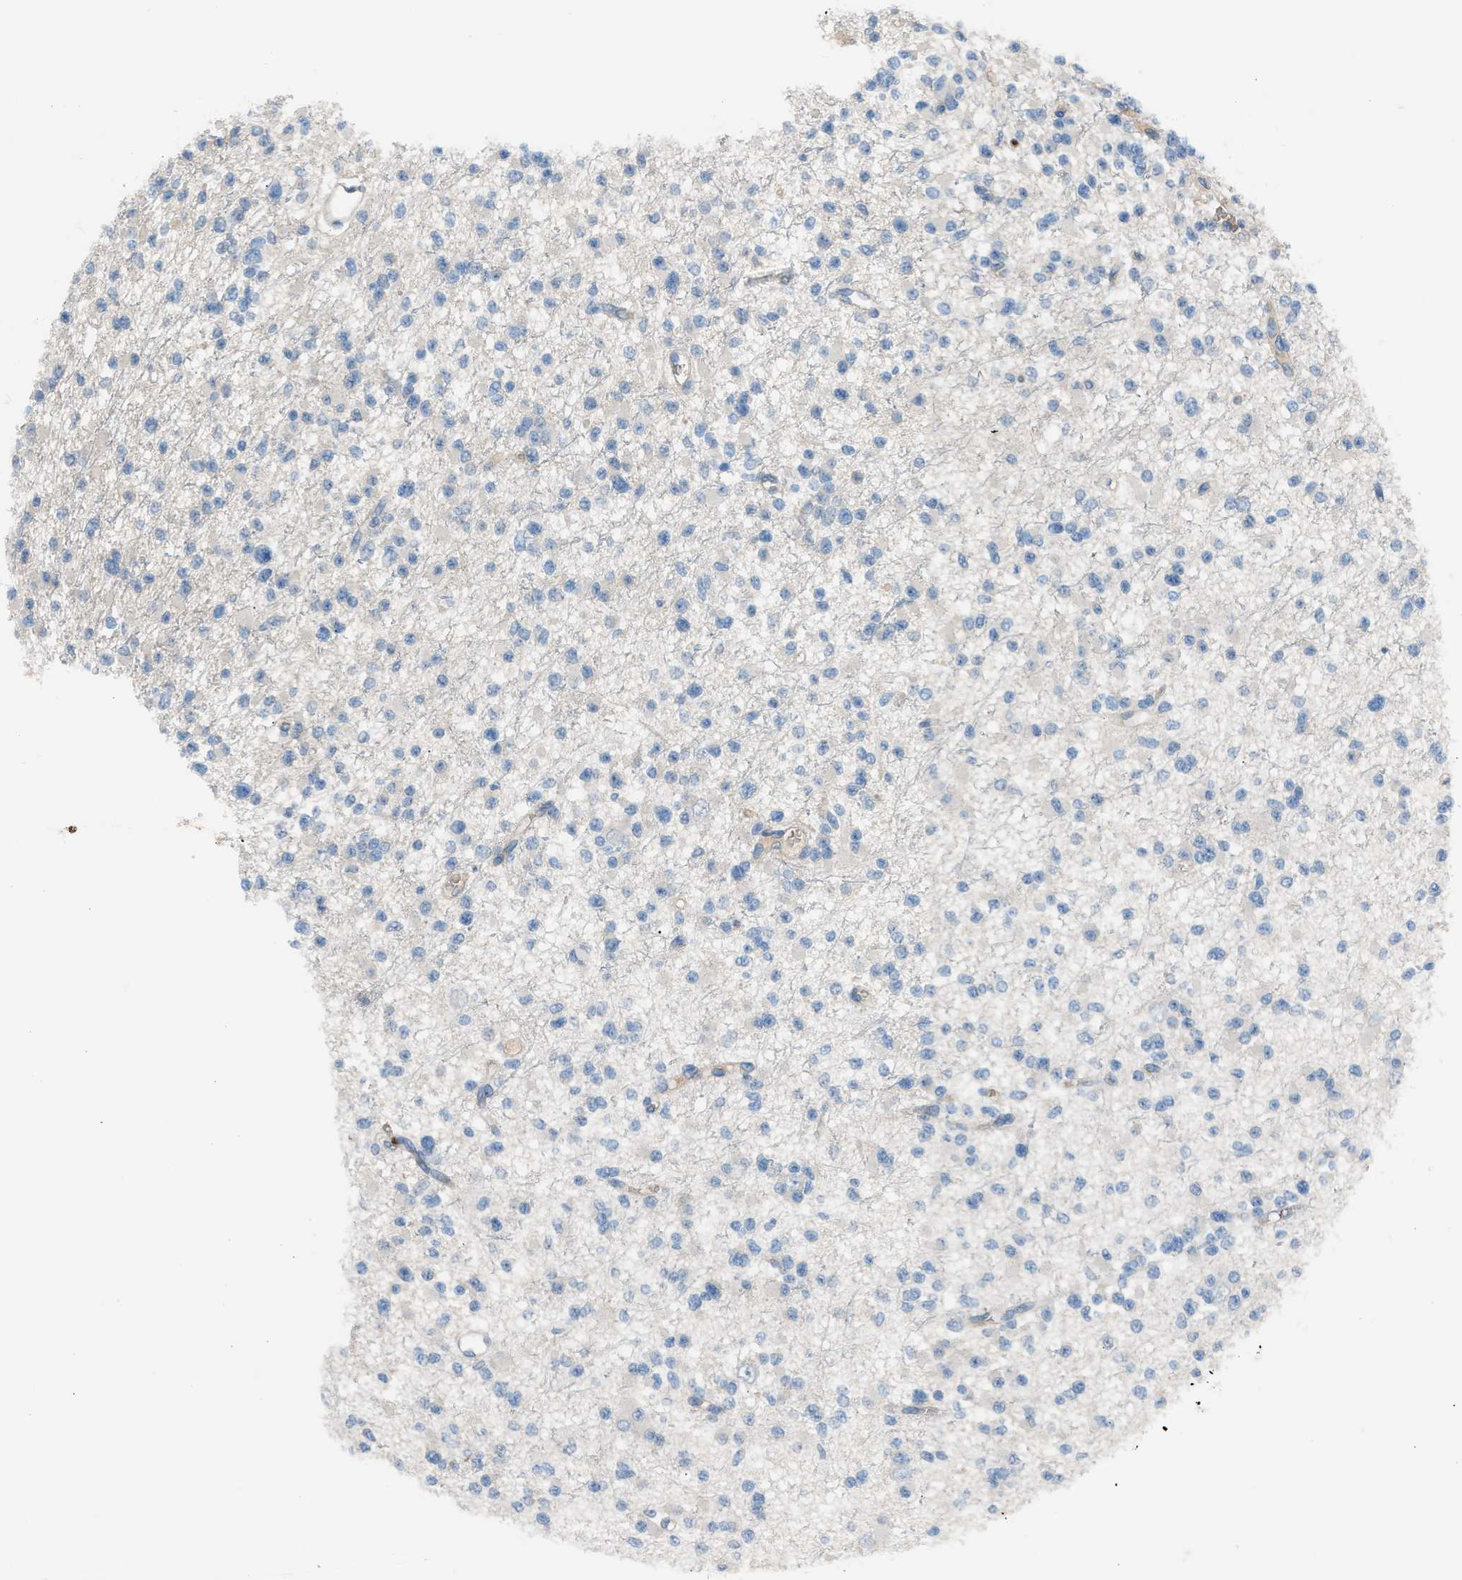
{"staining": {"intensity": "negative", "quantity": "none", "location": "none"}, "tissue": "glioma", "cell_type": "Tumor cells", "image_type": "cancer", "snomed": [{"axis": "morphology", "description": "Glioma, malignant, Low grade"}, {"axis": "topography", "description": "Brain"}], "caption": "The immunohistochemistry (IHC) micrograph has no significant expression in tumor cells of glioma tissue.", "gene": "CFAP77", "patient": {"sex": "female", "age": 22}}